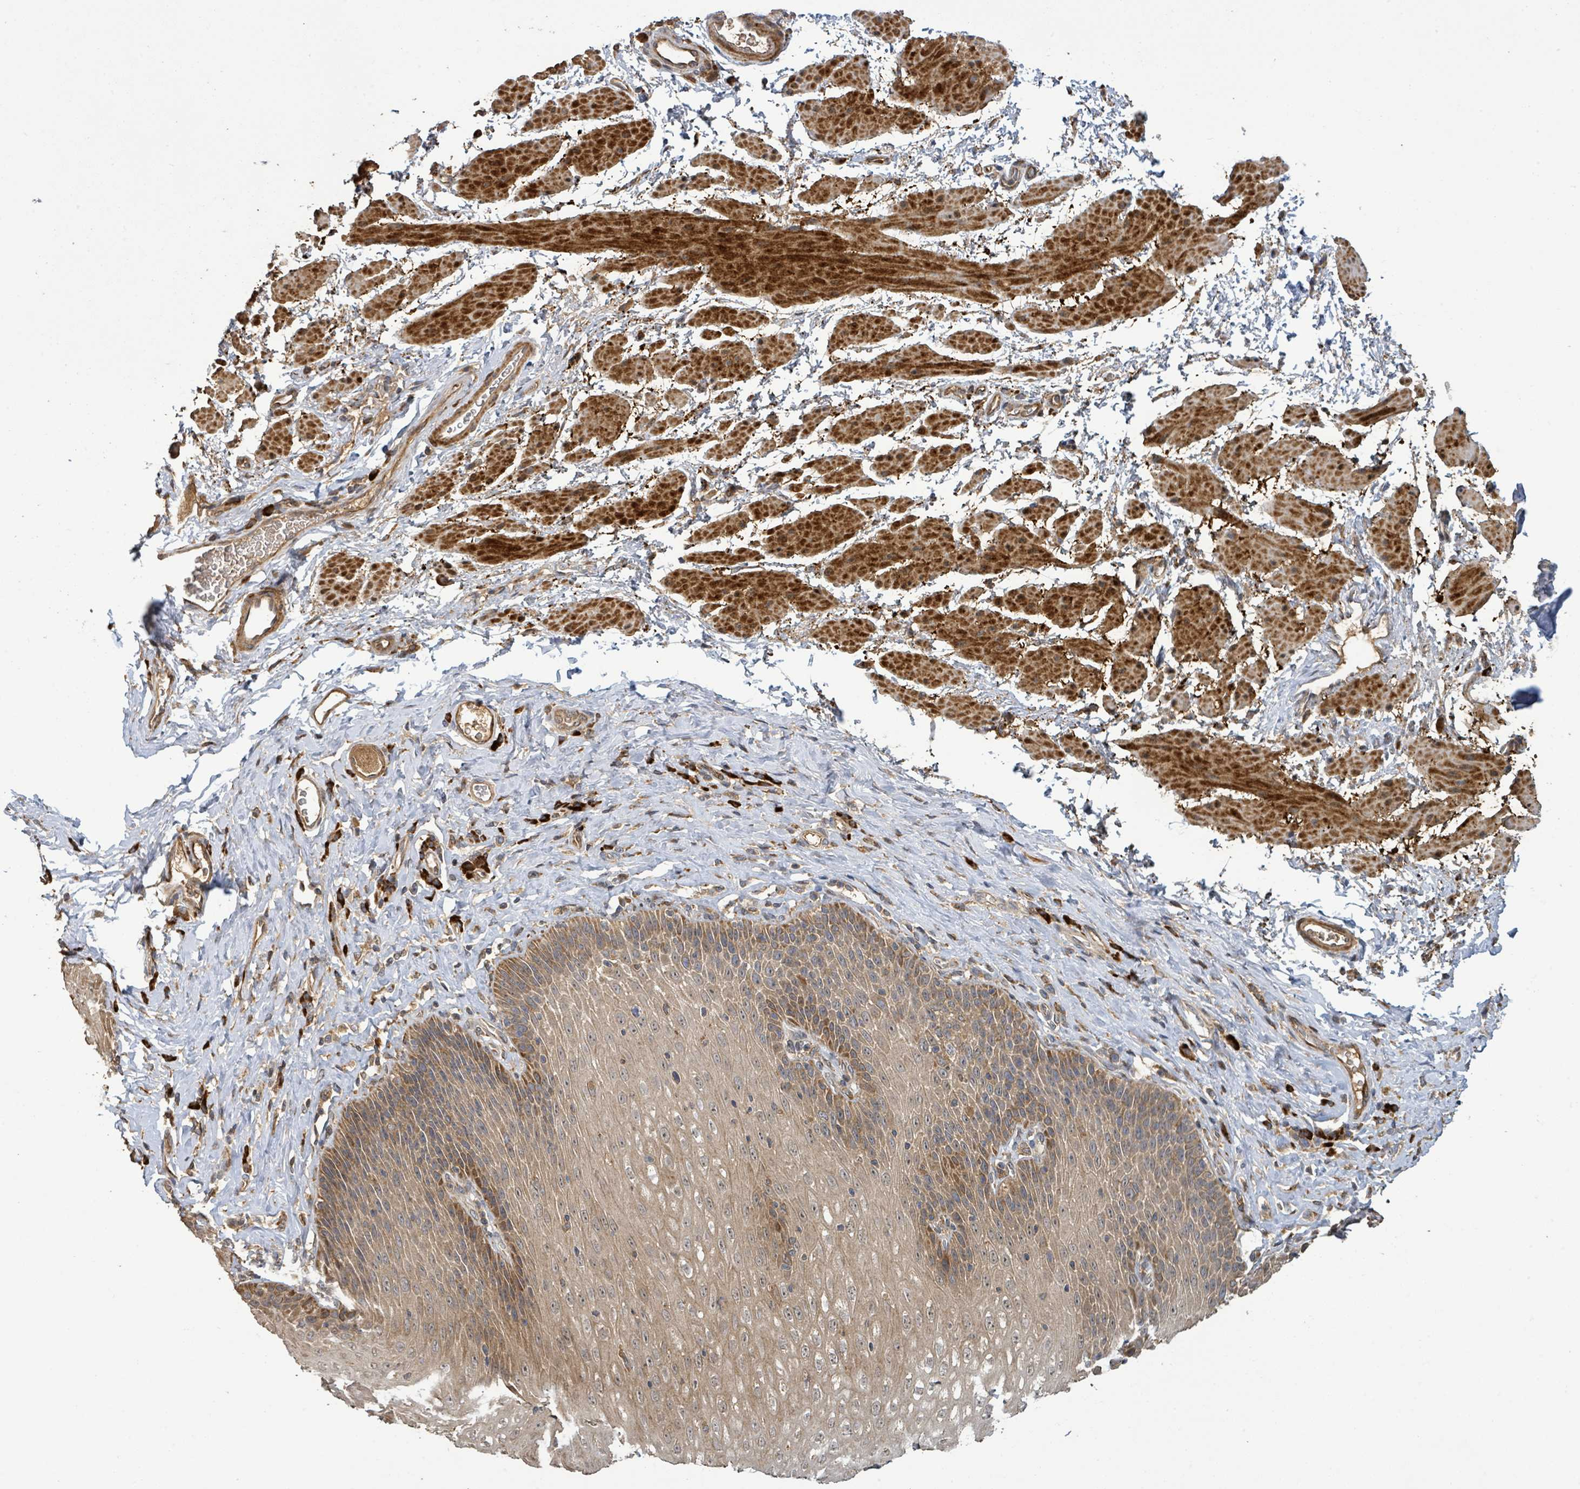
{"staining": {"intensity": "moderate", "quantity": ">75%", "location": "cytoplasmic/membranous"}, "tissue": "esophagus", "cell_type": "Squamous epithelial cells", "image_type": "normal", "snomed": [{"axis": "morphology", "description": "Normal tissue, NOS"}, {"axis": "topography", "description": "Esophagus"}], "caption": "This image demonstrates benign esophagus stained with immunohistochemistry to label a protein in brown. The cytoplasmic/membranous of squamous epithelial cells show moderate positivity for the protein. Nuclei are counter-stained blue.", "gene": "STARD4", "patient": {"sex": "female", "age": 61}}